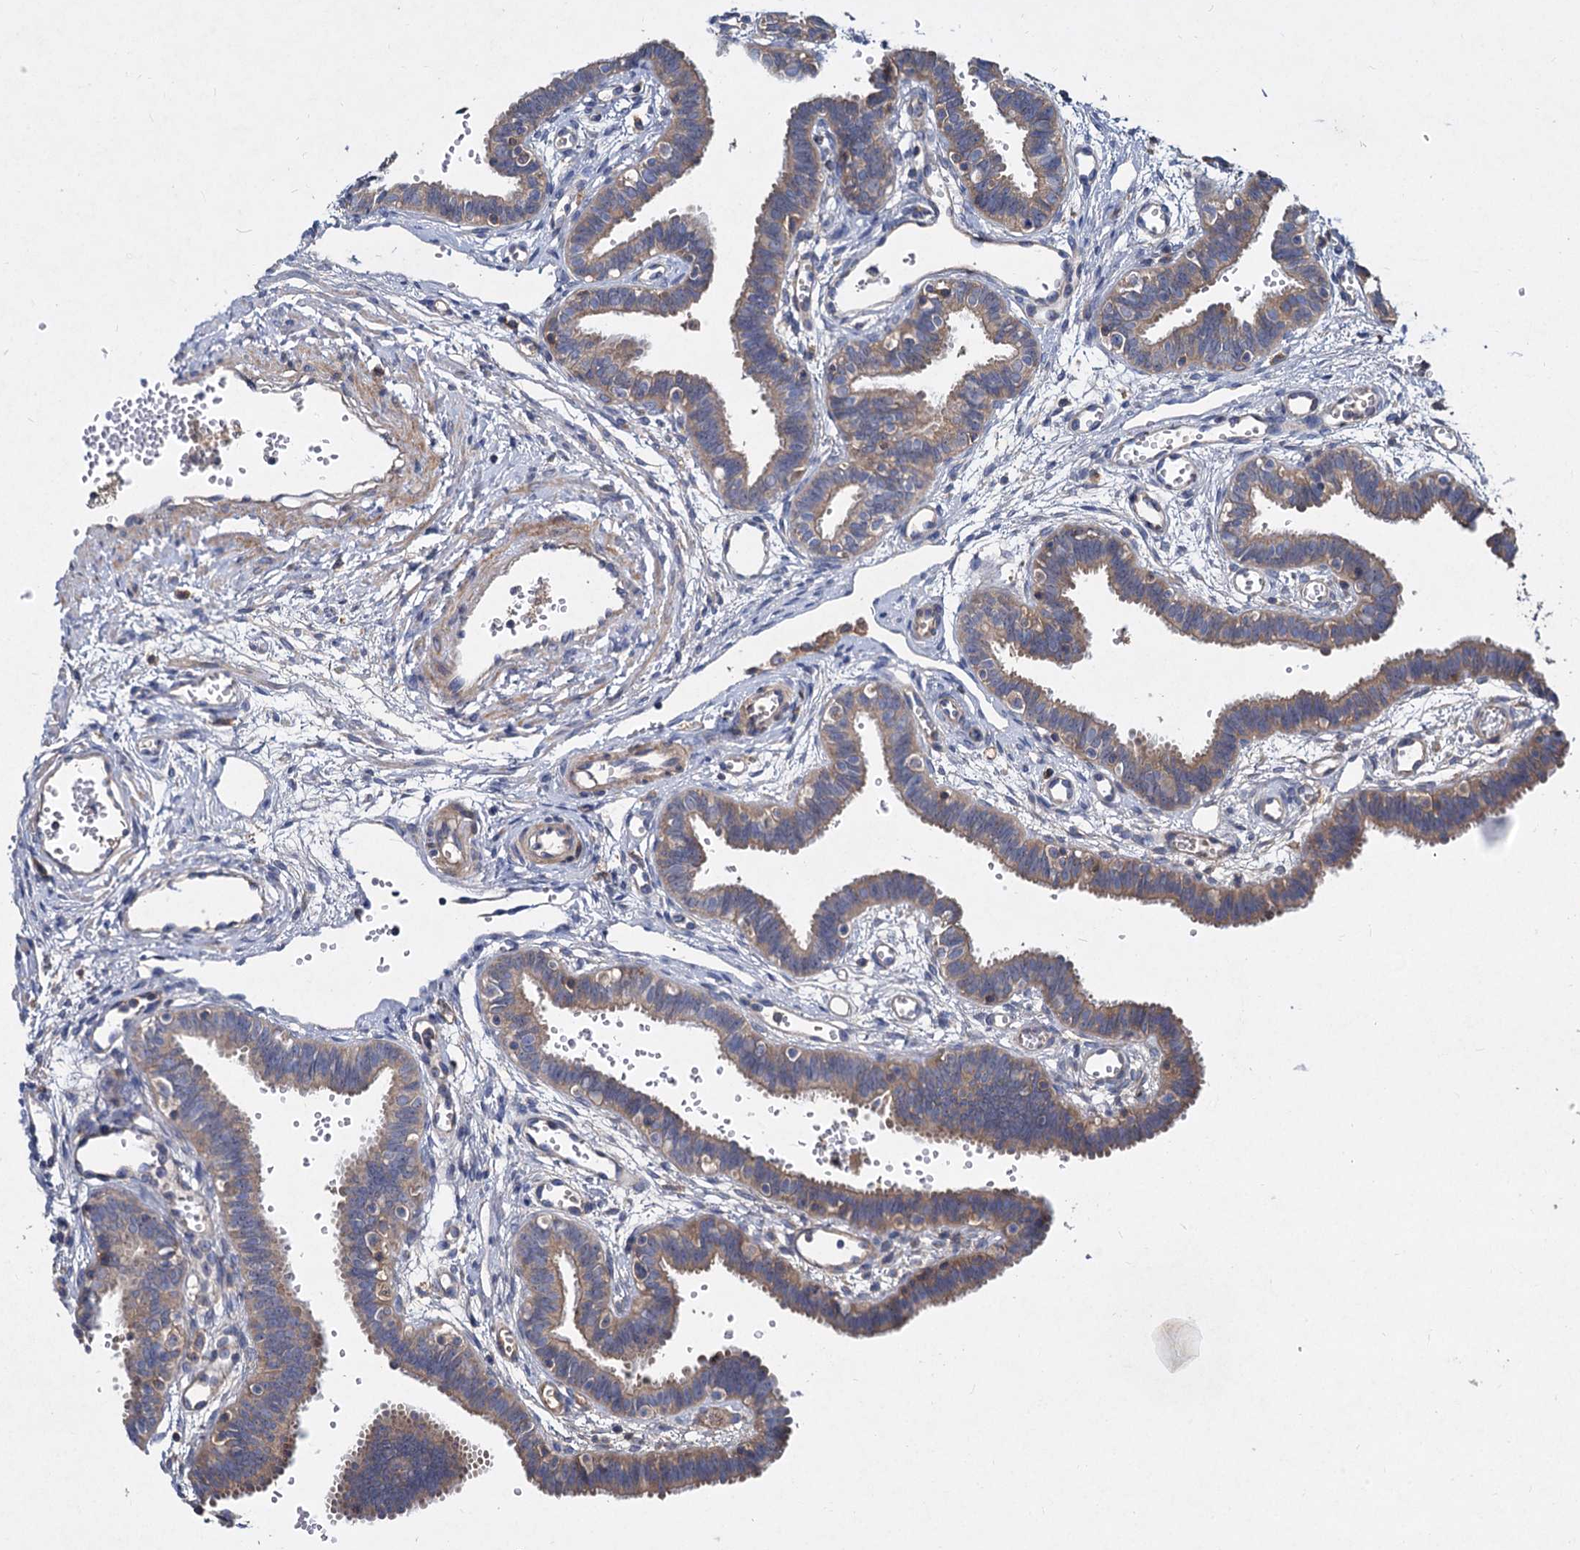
{"staining": {"intensity": "weak", "quantity": "25%-75%", "location": "cytoplasmic/membranous"}, "tissue": "fallopian tube", "cell_type": "Glandular cells", "image_type": "normal", "snomed": [{"axis": "morphology", "description": "Normal tissue, NOS"}, {"axis": "topography", "description": "Fallopian tube"}, {"axis": "topography", "description": "Placenta"}], "caption": "Immunohistochemistry micrograph of unremarkable fallopian tube: human fallopian tube stained using immunohistochemistry (IHC) reveals low levels of weak protein expression localized specifically in the cytoplasmic/membranous of glandular cells, appearing as a cytoplasmic/membranous brown color.", "gene": "ALKBH7", "patient": {"sex": "female", "age": 32}}